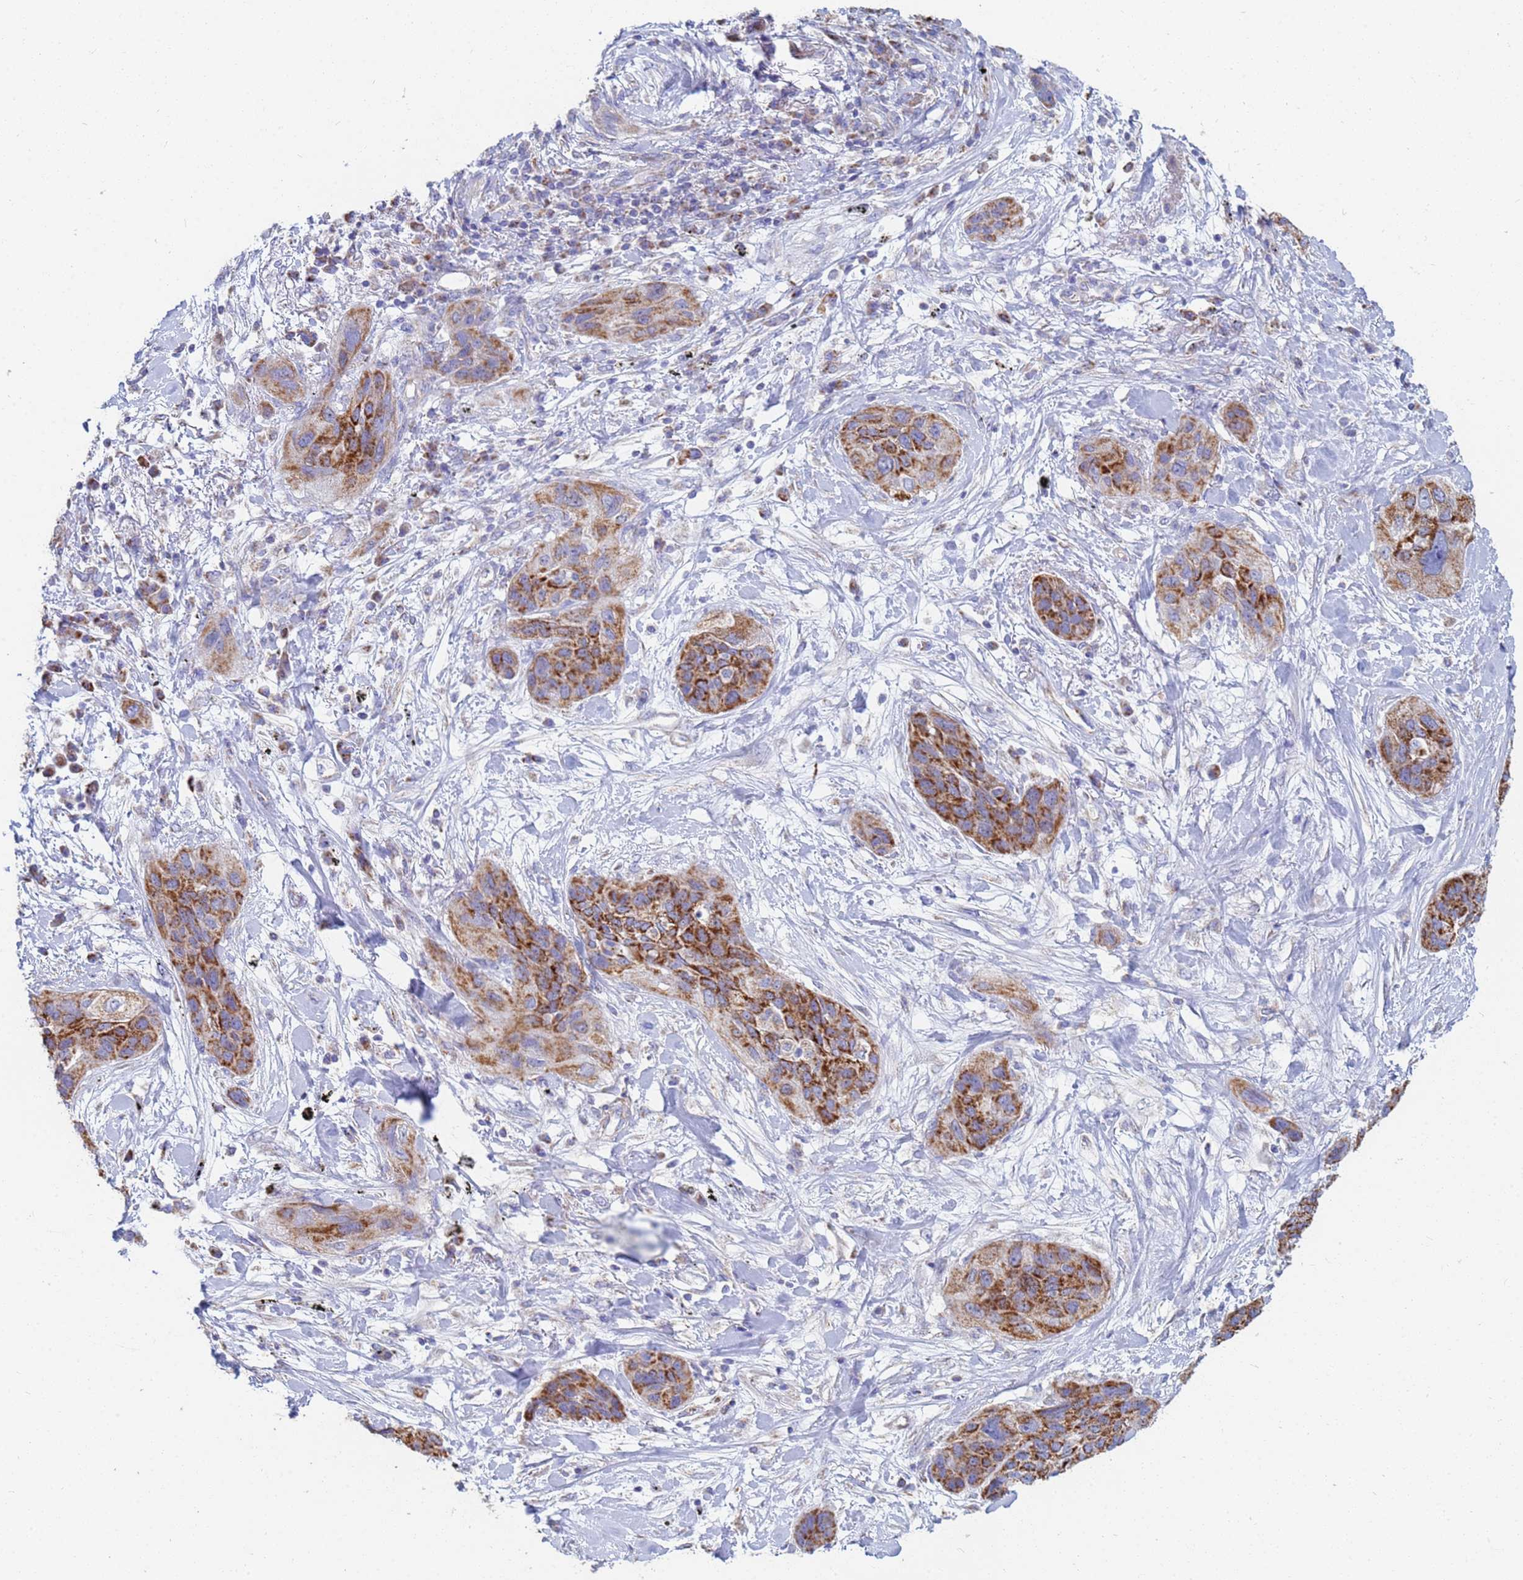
{"staining": {"intensity": "strong", "quantity": ">75%", "location": "cytoplasmic/membranous"}, "tissue": "lung cancer", "cell_type": "Tumor cells", "image_type": "cancer", "snomed": [{"axis": "morphology", "description": "Squamous cell carcinoma, NOS"}, {"axis": "topography", "description": "Lung"}], "caption": "Lung cancer was stained to show a protein in brown. There is high levels of strong cytoplasmic/membranous staining in about >75% of tumor cells.", "gene": "UQCRH", "patient": {"sex": "female", "age": 70}}